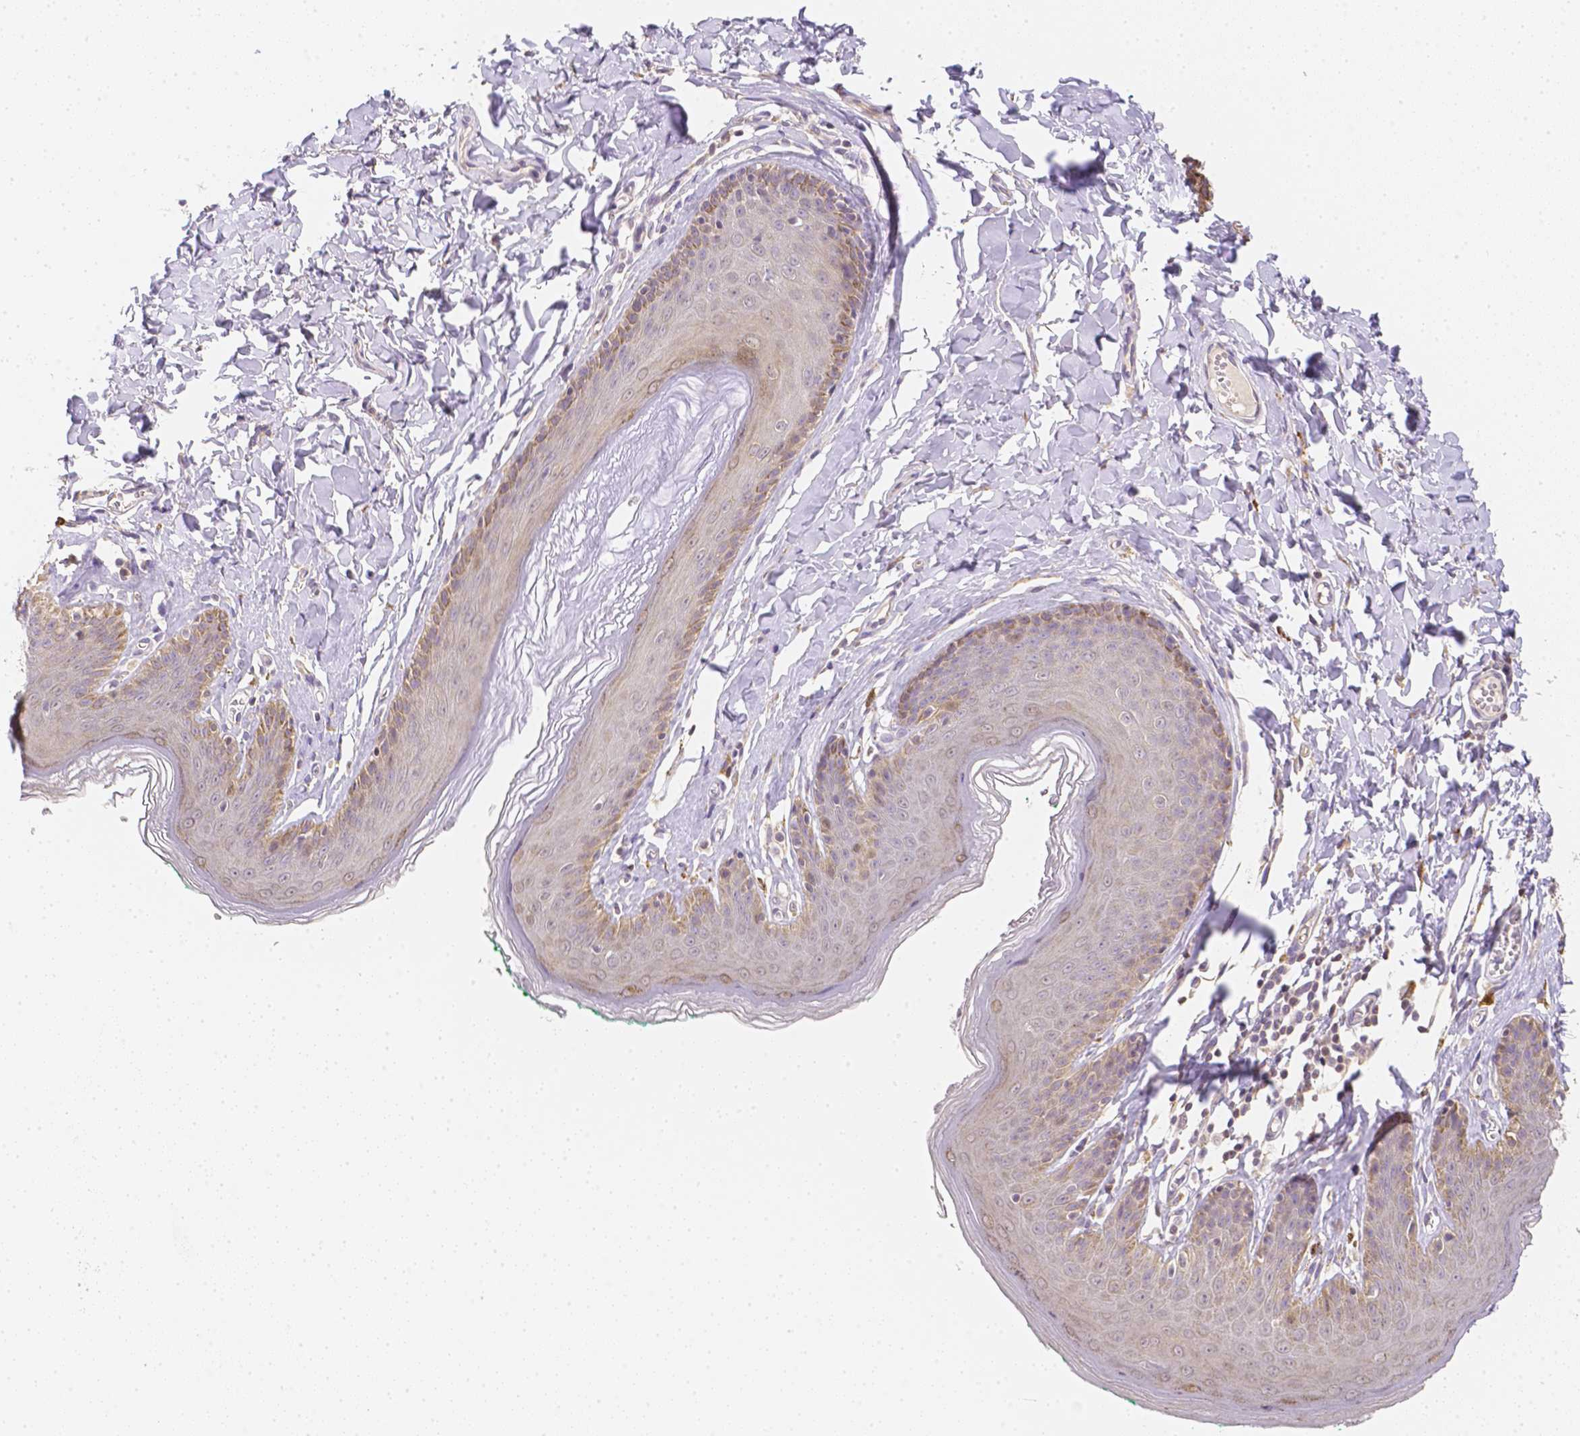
{"staining": {"intensity": "weak", "quantity": "25%-75%", "location": "cytoplasmic/membranous"}, "tissue": "skin", "cell_type": "Epidermal cells", "image_type": "normal", "snomed": [{"axis": "morphology", "description": "Normal tissue, NOS"}, {"axis": "topography", "description": "Vulva"}, {"axis": "topography", "description": "Peripheral nerve tissue"}], "caption": "Immunohistochemical staining of benign human skin reveals weak cytoplasmic/membranous protein staining in about 25%-75% of epidermal cells. (DAB (3,3'-diaminobenzidine) IHC, brown staining for protein, blue staining for nuclei).", "gene": "C10orf67", "patient": {"sex": "female", "age": 66}}